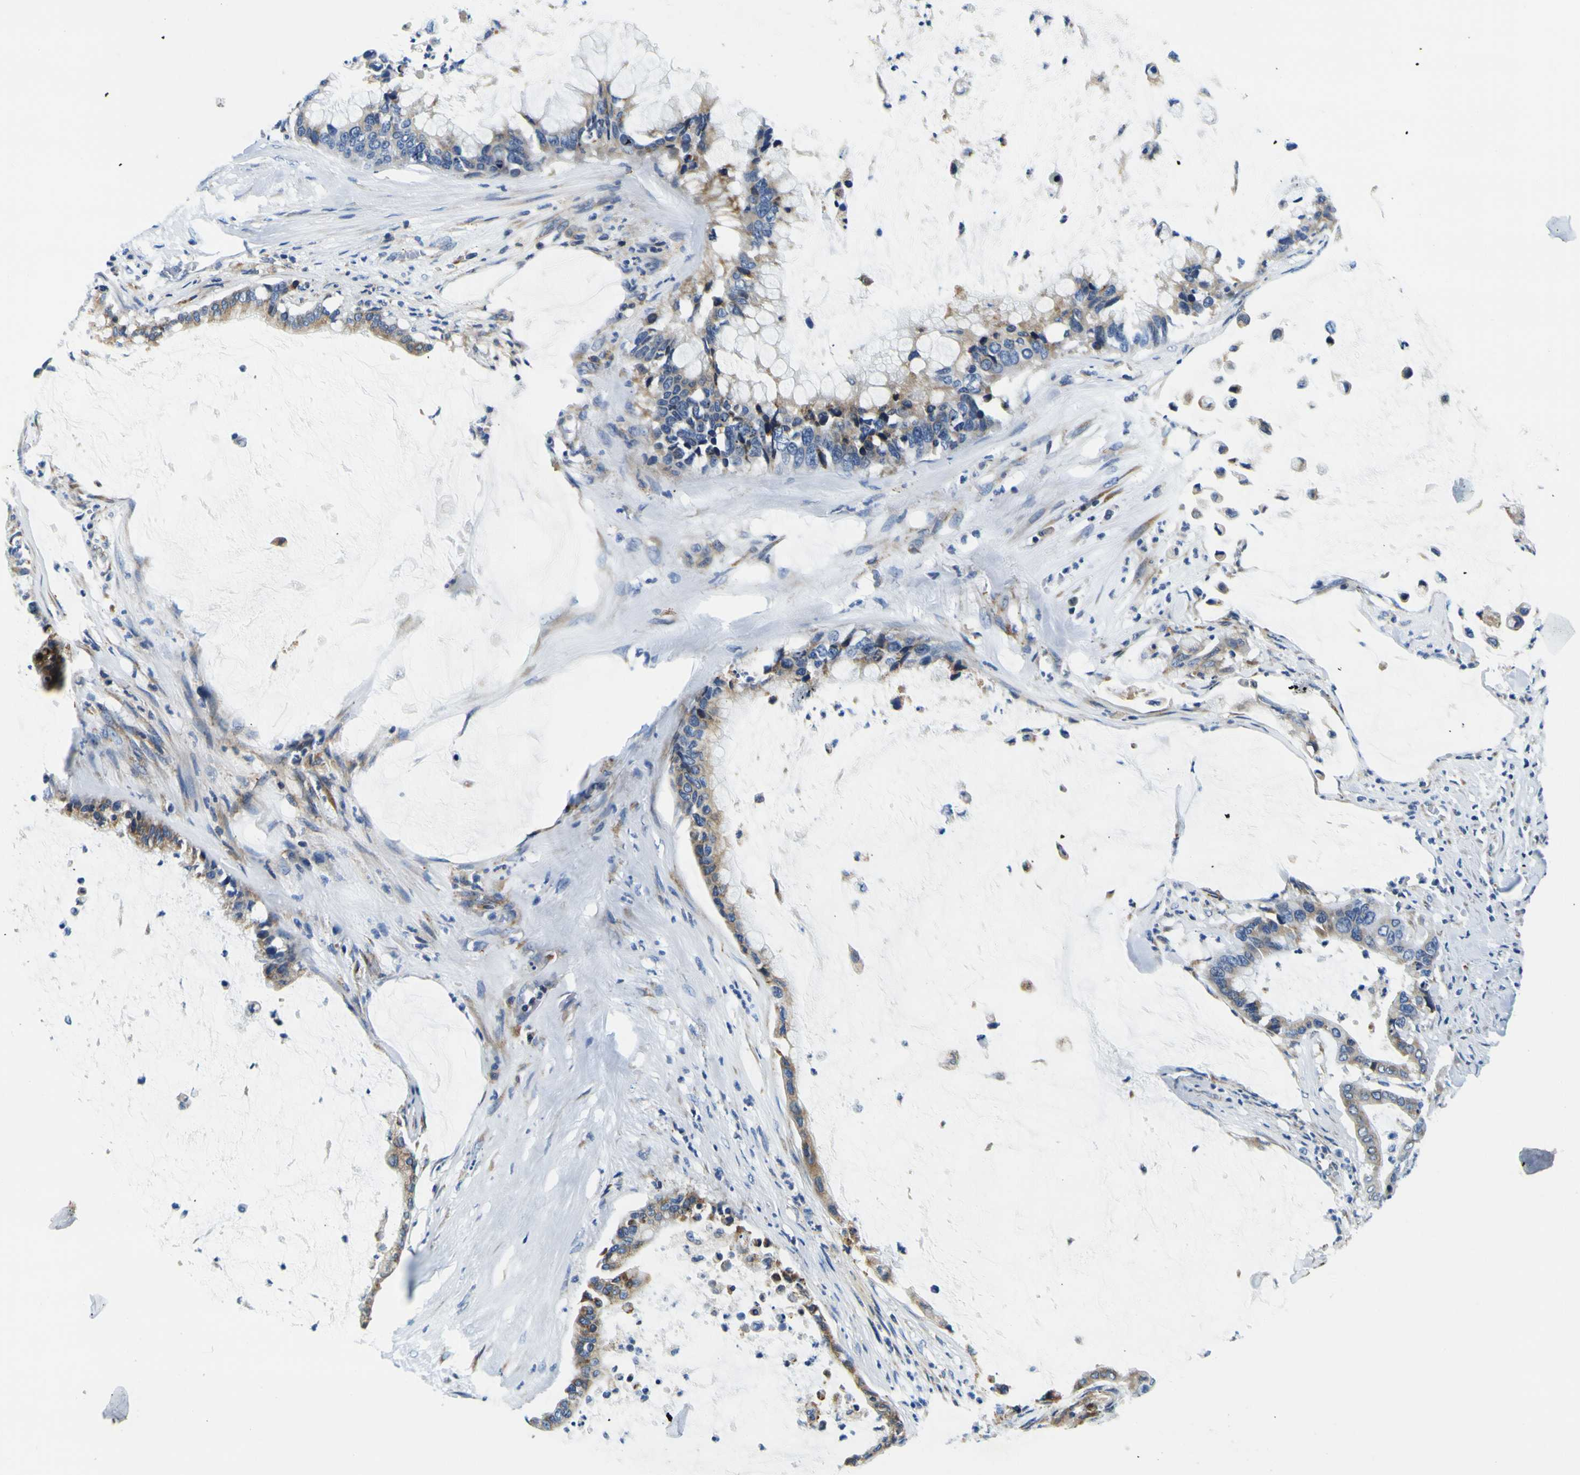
{"staining": {"intensity": "weak", "quantity": ">75%", "location": "cytoplasmic/membranous"}, "tissue": "pancreatic cancer", "cell_type": "Tumor cells", "image_type": "cancer", "snomed": [{"axis": "morphology", "description": "Adenocarcinoma, NOS"}, {"axis": "topography", "description": "Pancreas"}], "caption": "Immunohistochemistry (IHC) of human pancreatic cancer exhibits low levels of weak cytoplasmic/membranous expression in about >75% of tumor cells.", "gene": "NLRP3", "patient": {"sex": "male", "age": 41}}